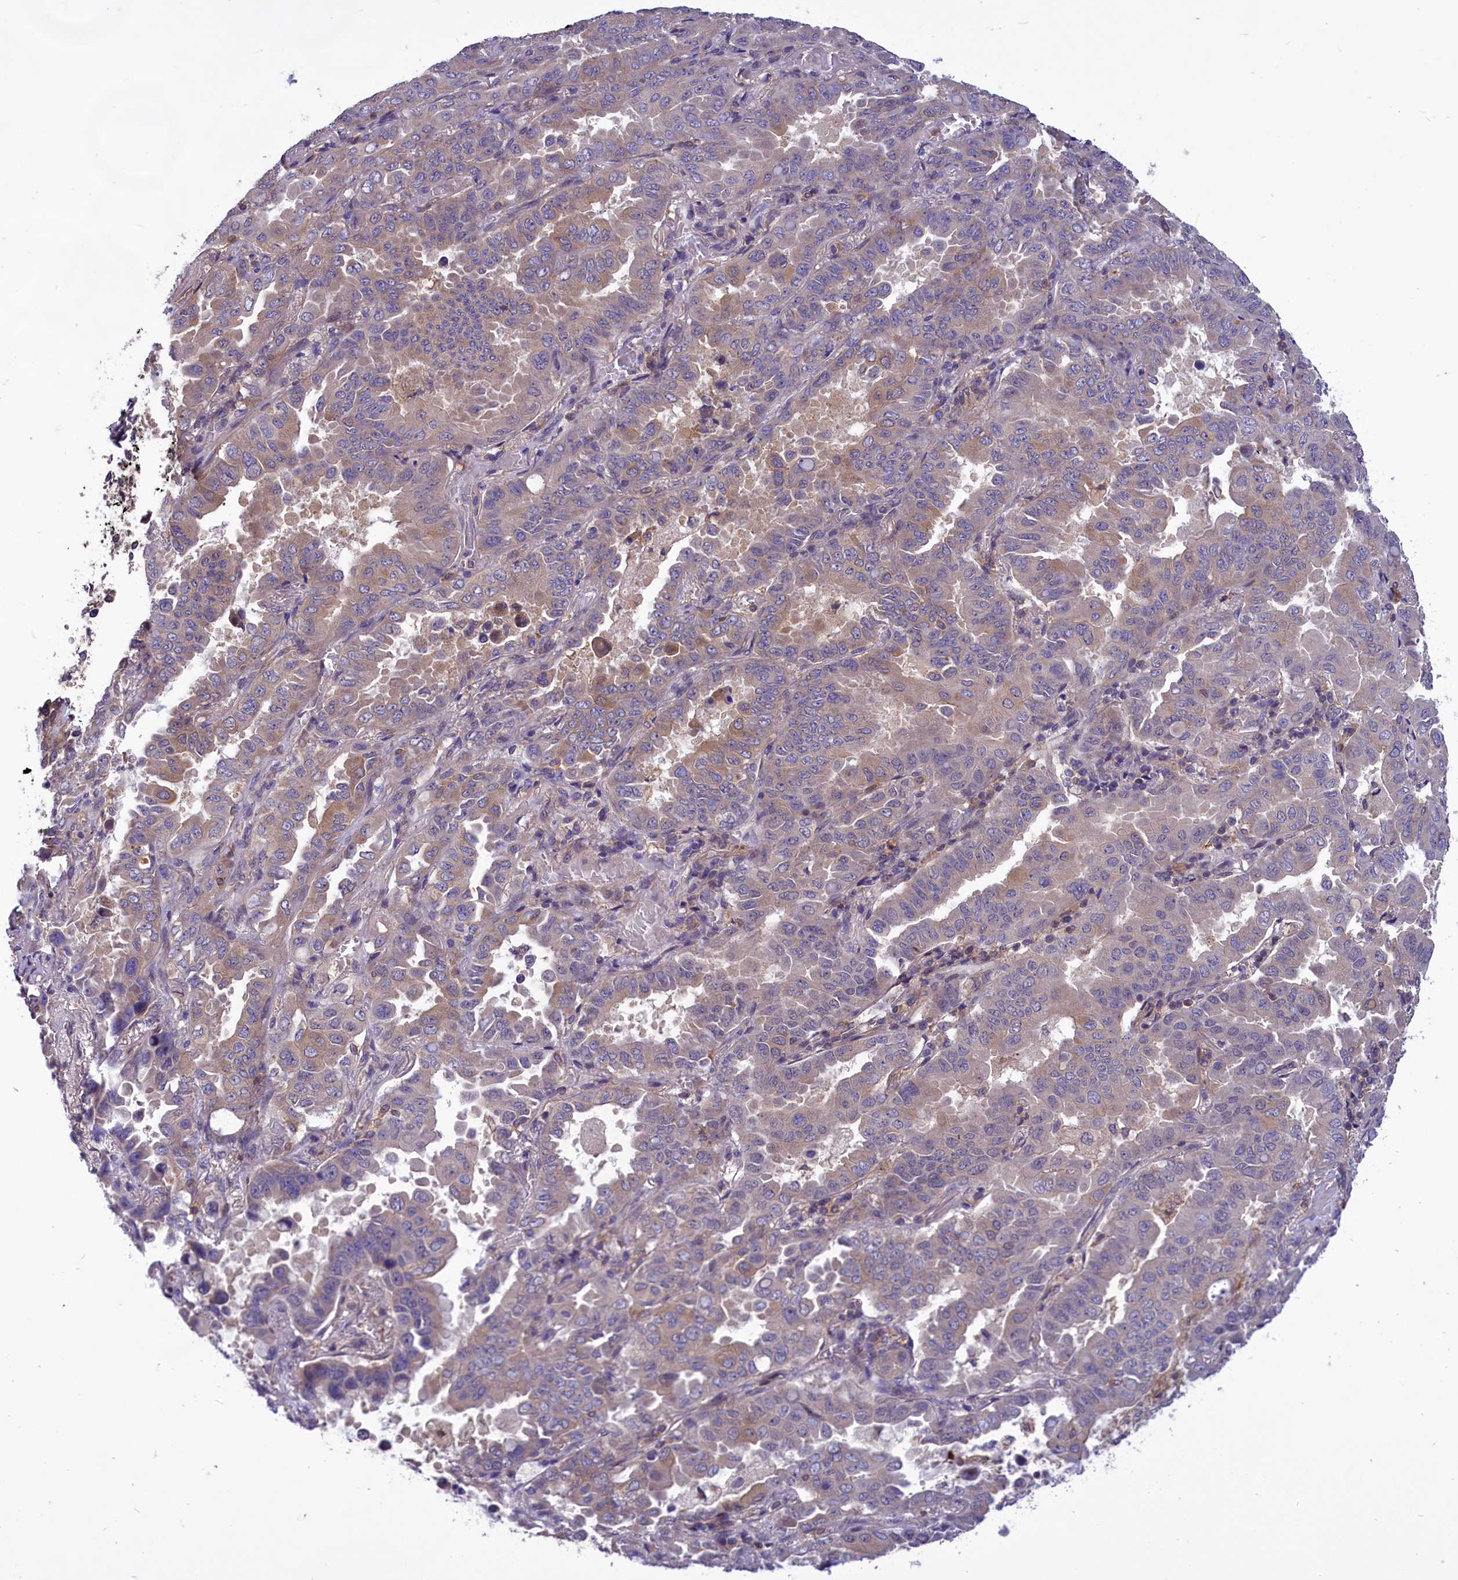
{"staining": {"intensity": "weak", "quantity": "25%-75%", "location": "cytoplasmic/membranous"}, "tissue": "lung cancer", "cell_type": "Tumor cells", "image_type": "cancer", "snomed": [{"axis": "morphology", "description": "Adenocarcinoma, NOS"}, {"axis": "topography", "description": "Lung"}], "caption": "This photomicrograph displays immunohistochemistry staining of human lung cancer, with low weak cytoplasmic/membranous positivity in about 25%-75% of tumor cells.", "gene": "AMDHD2", "patient": {"sex": "male", "age": 64}}